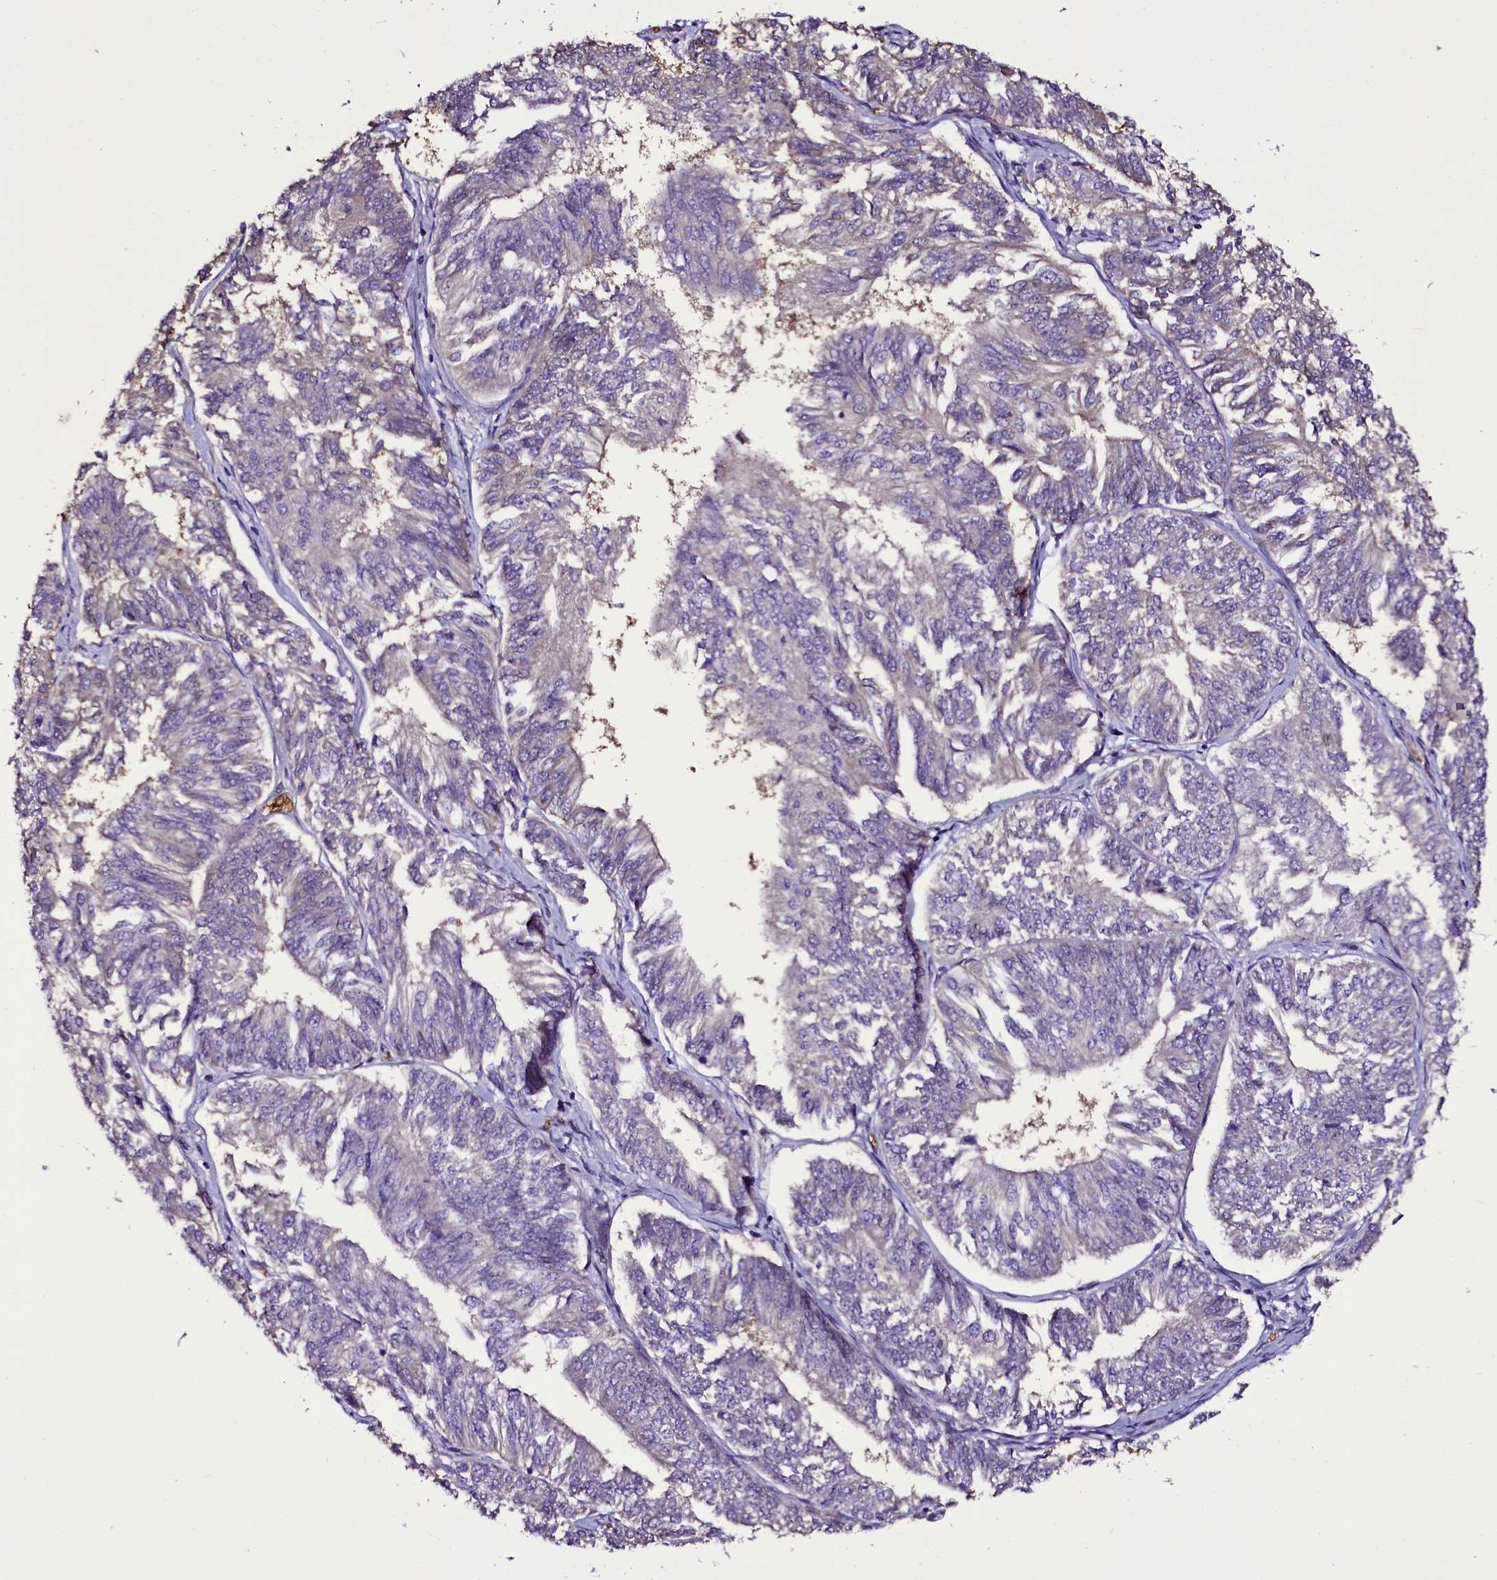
{"staining": {"intensity": "negative", "quantity": "none", "location": "none"}, "tissue": "endometrial cancer", "cell_type": "Tumor cells", "image_type": "cancer", "snomed": [{"axis": "morphology", "description": "Adenocarcinoma, NOS"}, {"axis": "topography", "description": "Endometrium"}], "caption": "Tumor cells are negative for protein expression in human adenocarcinoma (endometrial).", "gene": "MEX3C", "patient": {"sex": "female", "age": 58}}